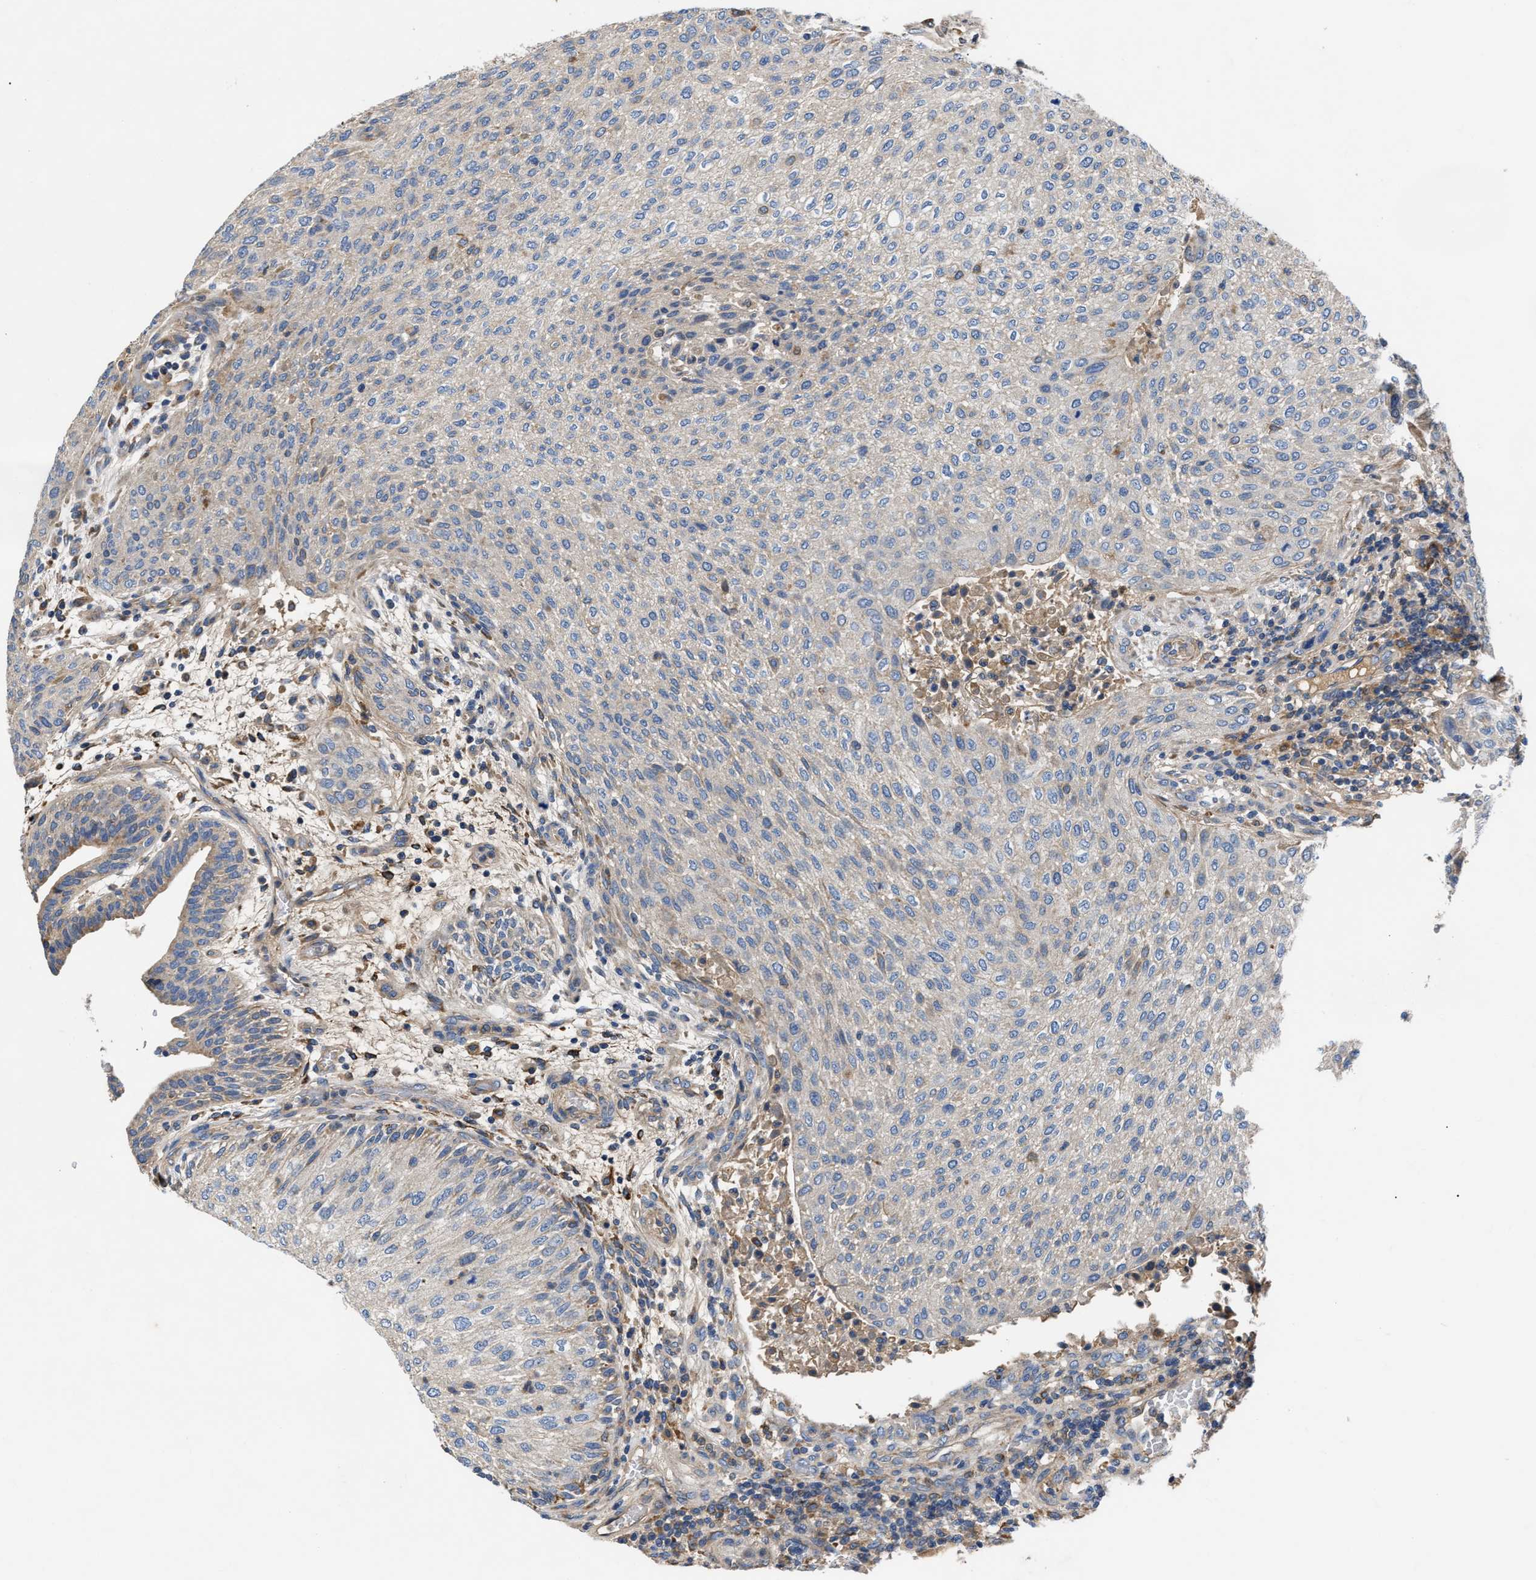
{"staining": {"intensity": "negative", "quantity": "none", "location": "none"}, "tissue": "urothelial cancer", "cell_type": "Tumor cells", "image_type": "cancer", "snomed": [{"axis": "morphology", "description": "Urothelial carcinoma, Low grade"}, {"axis": "morphology", "description": "Urothelial carcinoma, High grade"}, {"axis": "topography", "description": "Urinary bladder"}], "caption": "Protein analysis of urothelial cancer exhibits no significant expression in tumor cells.", "gene": "CCDC171", "patient": {"sex": "male", "age": 35}}